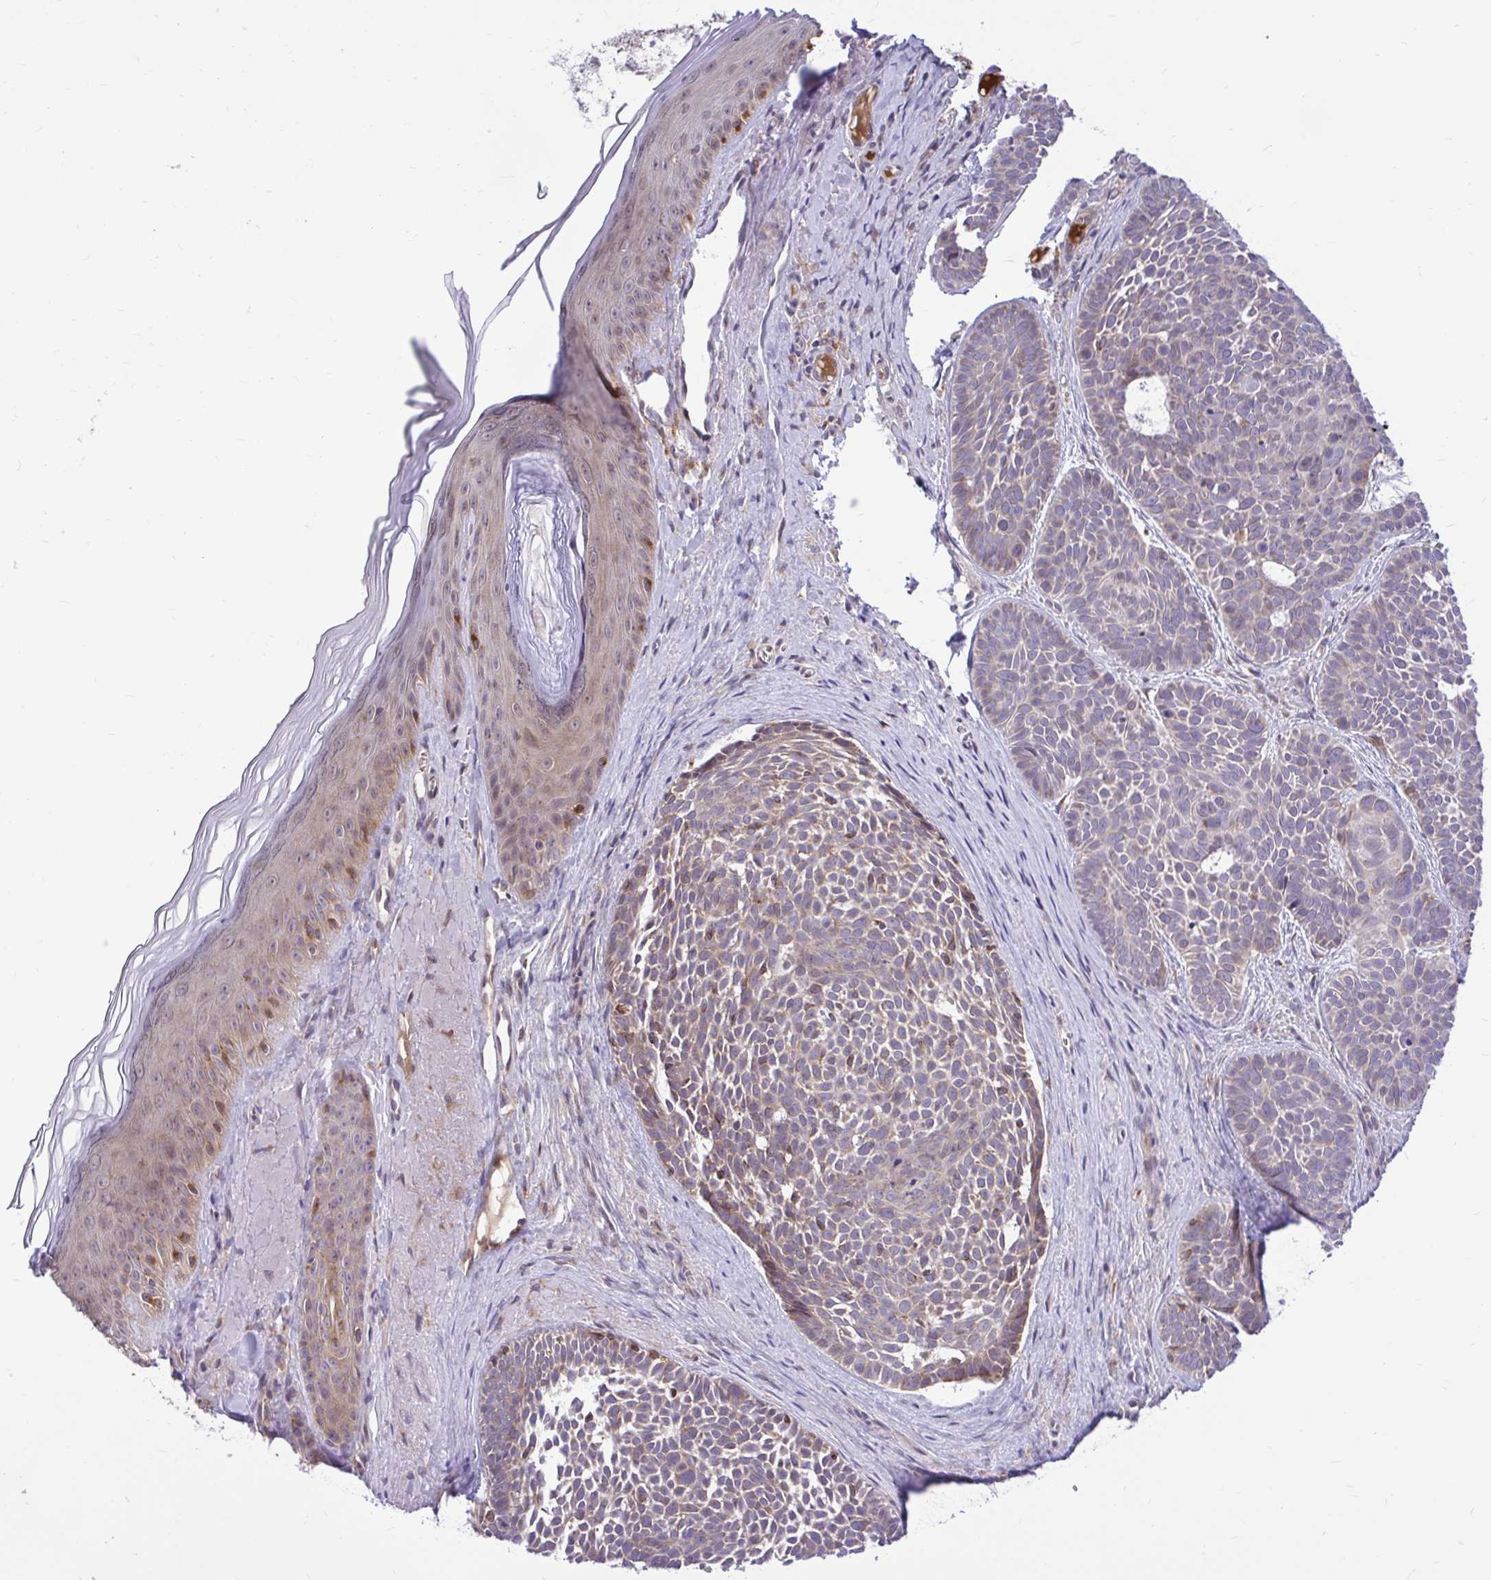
{"staining": {"intensity": "weak", "quantity": "25%-75%", "location": "cytoplasmic/membranous"}, "tissue": "skin cancer", "cell_type": "Tumor cells", "image_type": "cancer", "snomed": [{"axis": "morphology", "description": "Basal cell carcinoma"}, {"axis": "topography", "description": "Skin"}], "caption": "The image demonstrates a brown stain indicating the presence of a protein in the cytoplasmic/membranous of tumor cells in skin cancer. The staining was performed using DAB (3,3'-diaminobenzidine) to visualize the protein expression in brown, while the nuclei were stained in blue with hematoxylin (Magnification: 20x).", "gene": "VTI1B", "patient": {"sex": "male", "age": 81}}